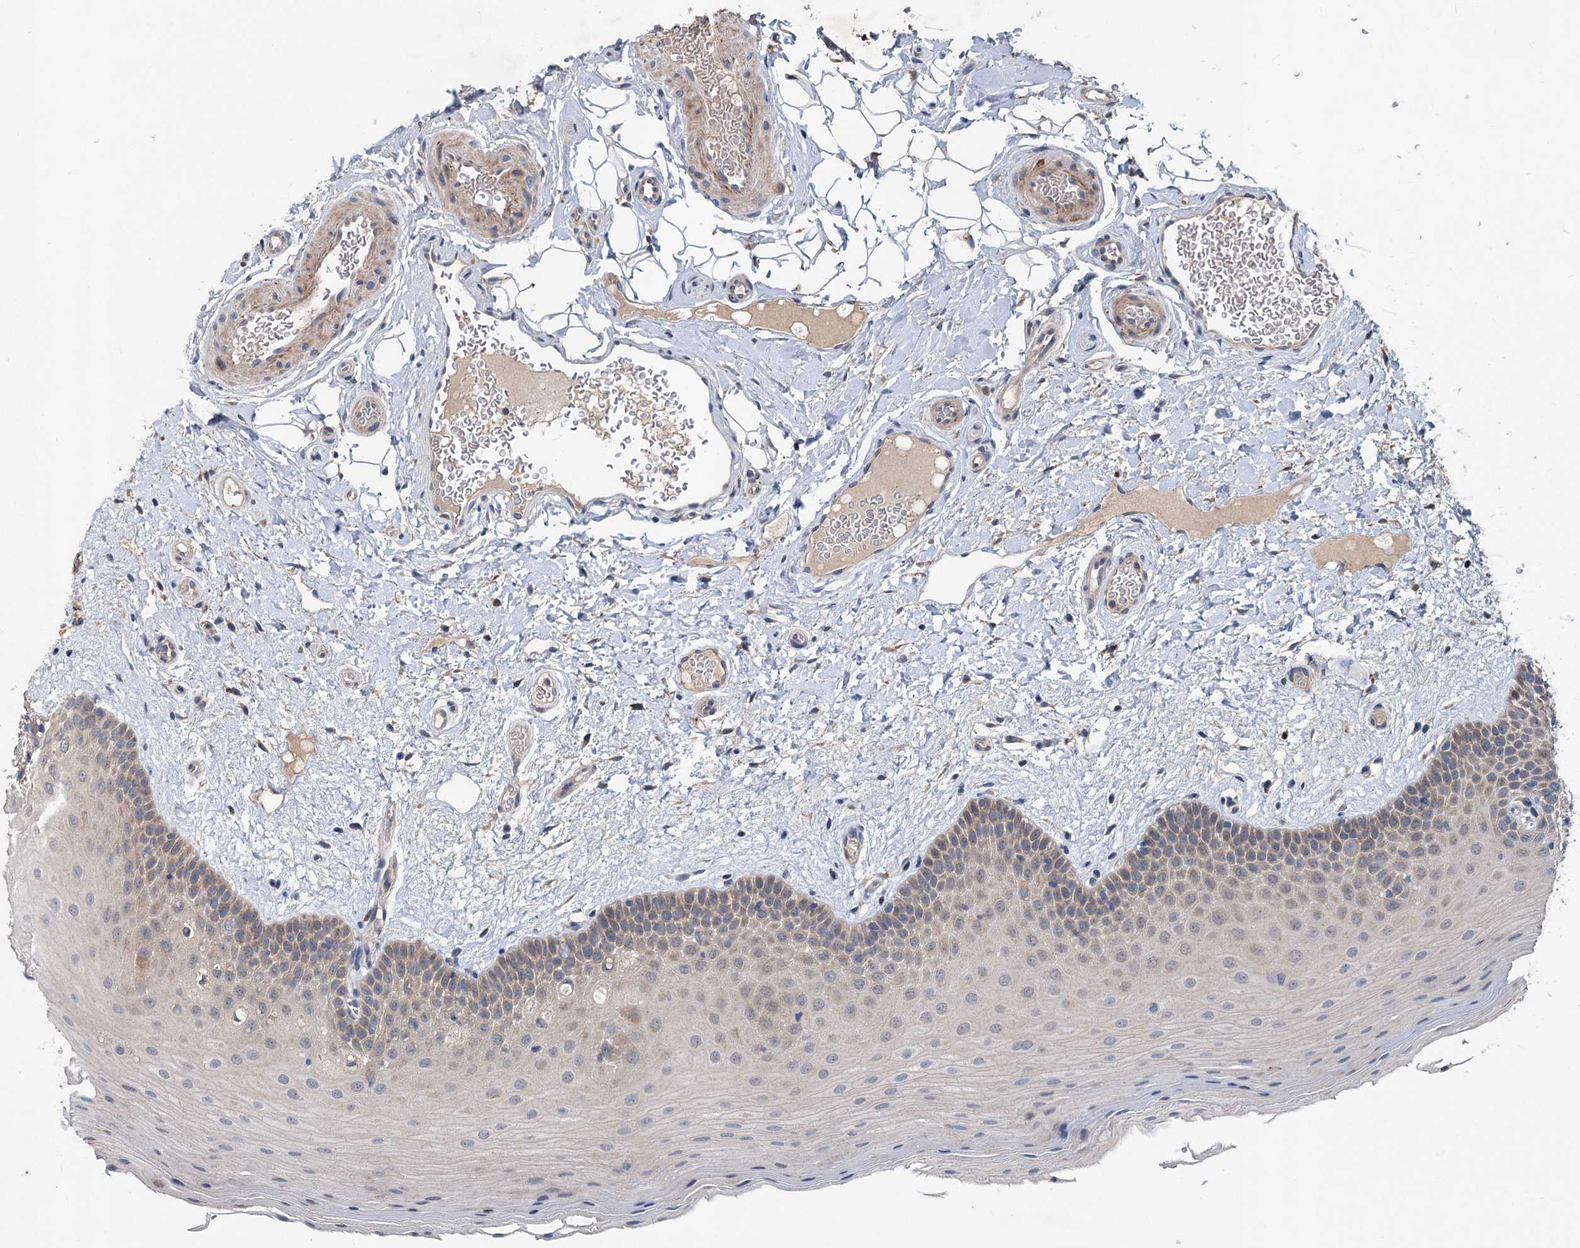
{"staining": {"intensity": "weak", "quantity": "25%-75%", "location": "cytoplasmic/membranous"}, "tissue": "oral mucosa", "cell_type": "Squamous epithelial cells", "image_type": "normal", "snomed": [{"axis": "morphology", "description": "Normal tissue, NOS"}, {"axis": "topography", "description": "Oral tissue"}, {"axis": "topography", "description": "Tounge, NOS"}], "caption": "Weak cytoplasmic/membranous staining is appreciated in about 25%-75% of squamous epithelial cells in benign oral mucosa. Immunohistochemistry (ihc) stains the protein in brown and the nuclei are stained blue.", "gene": "OTUB1", "patient": {"sex": "male", "age": 47}}